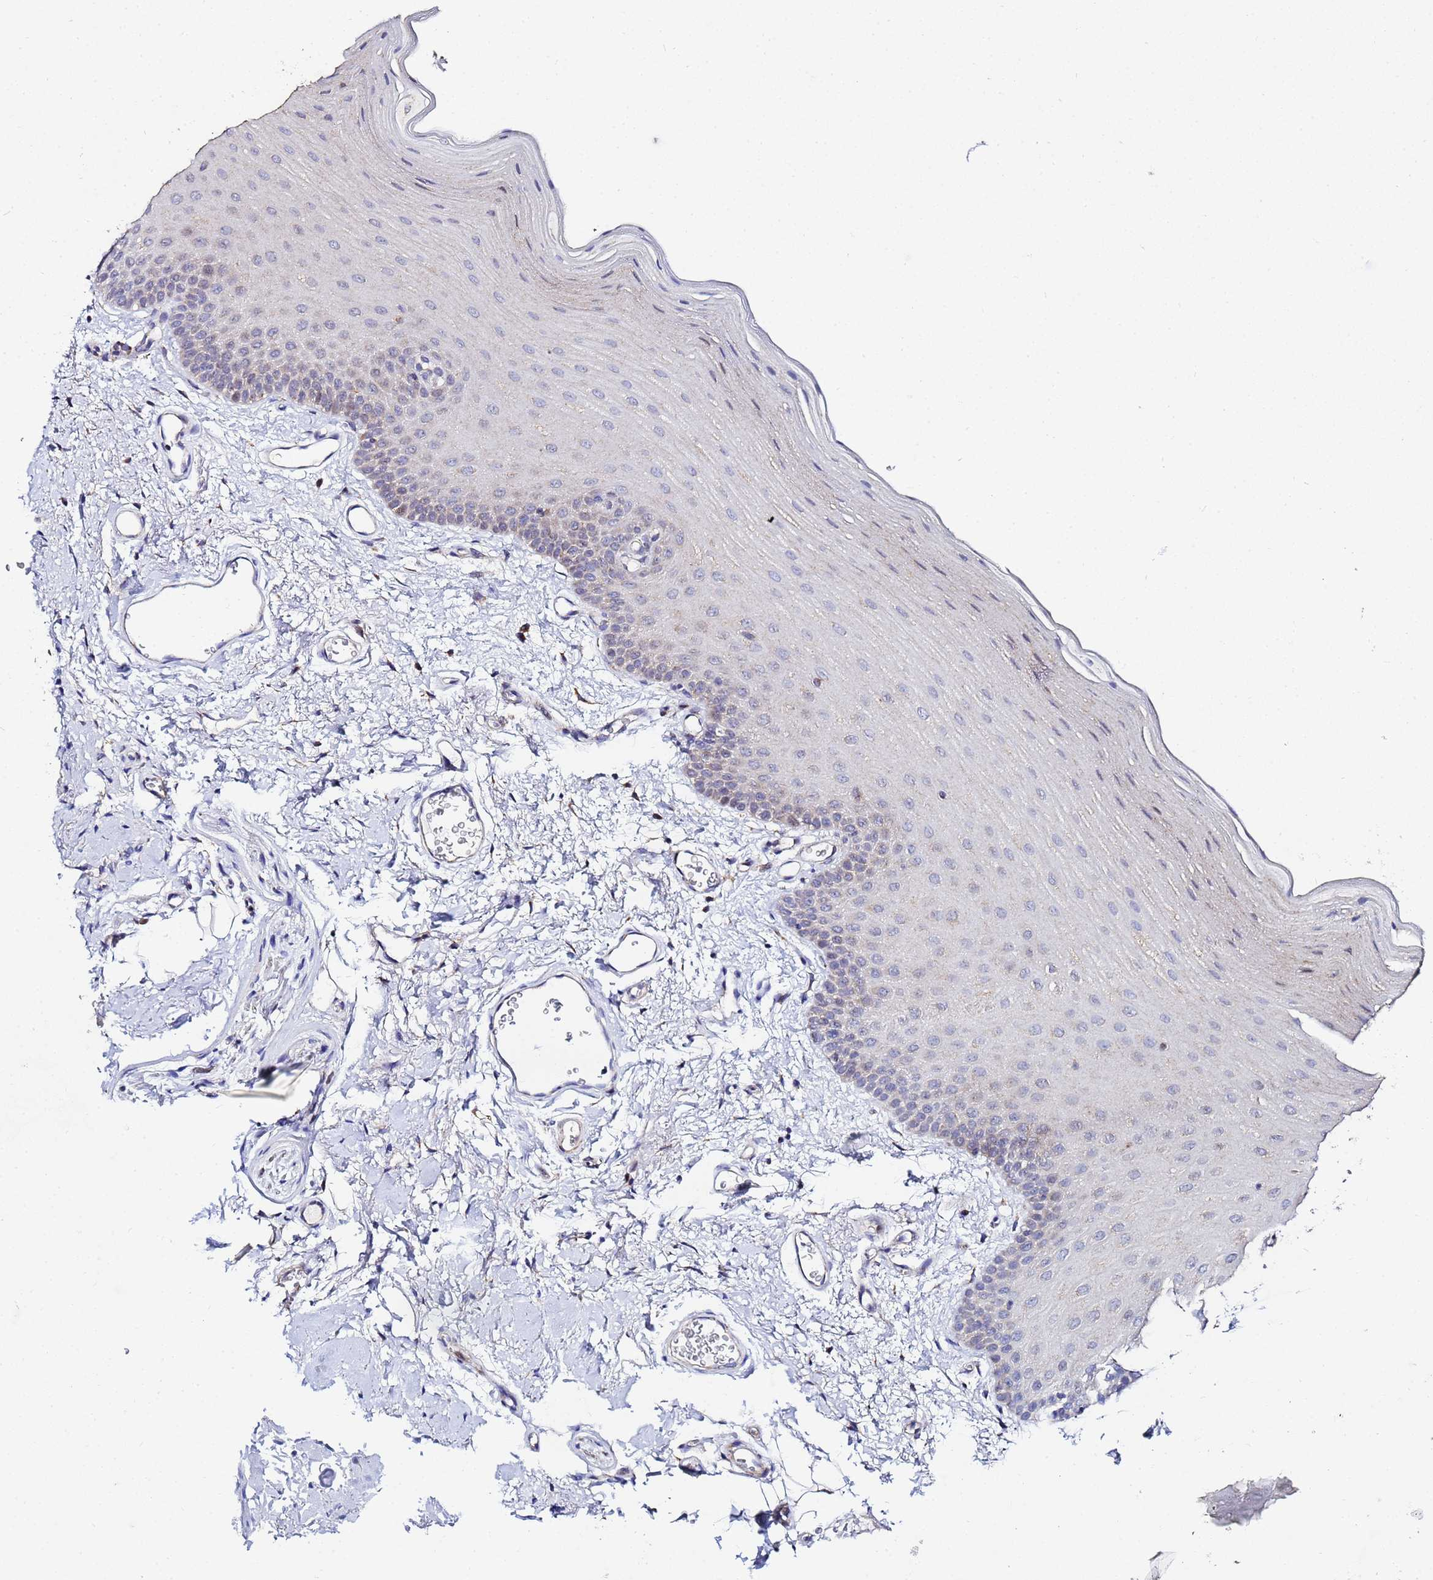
{"staining": {"intensity": "weak", "quantity": "<25%", "location": "cytoplasmic/membranous"}, "tissue": "oral mucosa", "cell_type": "Squamous epithelial cells", "image_type": "normal", "snomed": [{"axis": "morphology", "description": "Normal tissue, NOS"}, {"axis": "topography", "description": "Oral tissue"}], "caption": "A histopathology image of human oral mucosa is negative for staining in squamous epithelial cells. Brightfield microscopy of immunohistochemistry (IHC) stained with DAB (brown) and hematoxylin (blue), captured at high magnification.", "gene": "FAHD2A", "patient": {"sex": "male", "age": 68}}